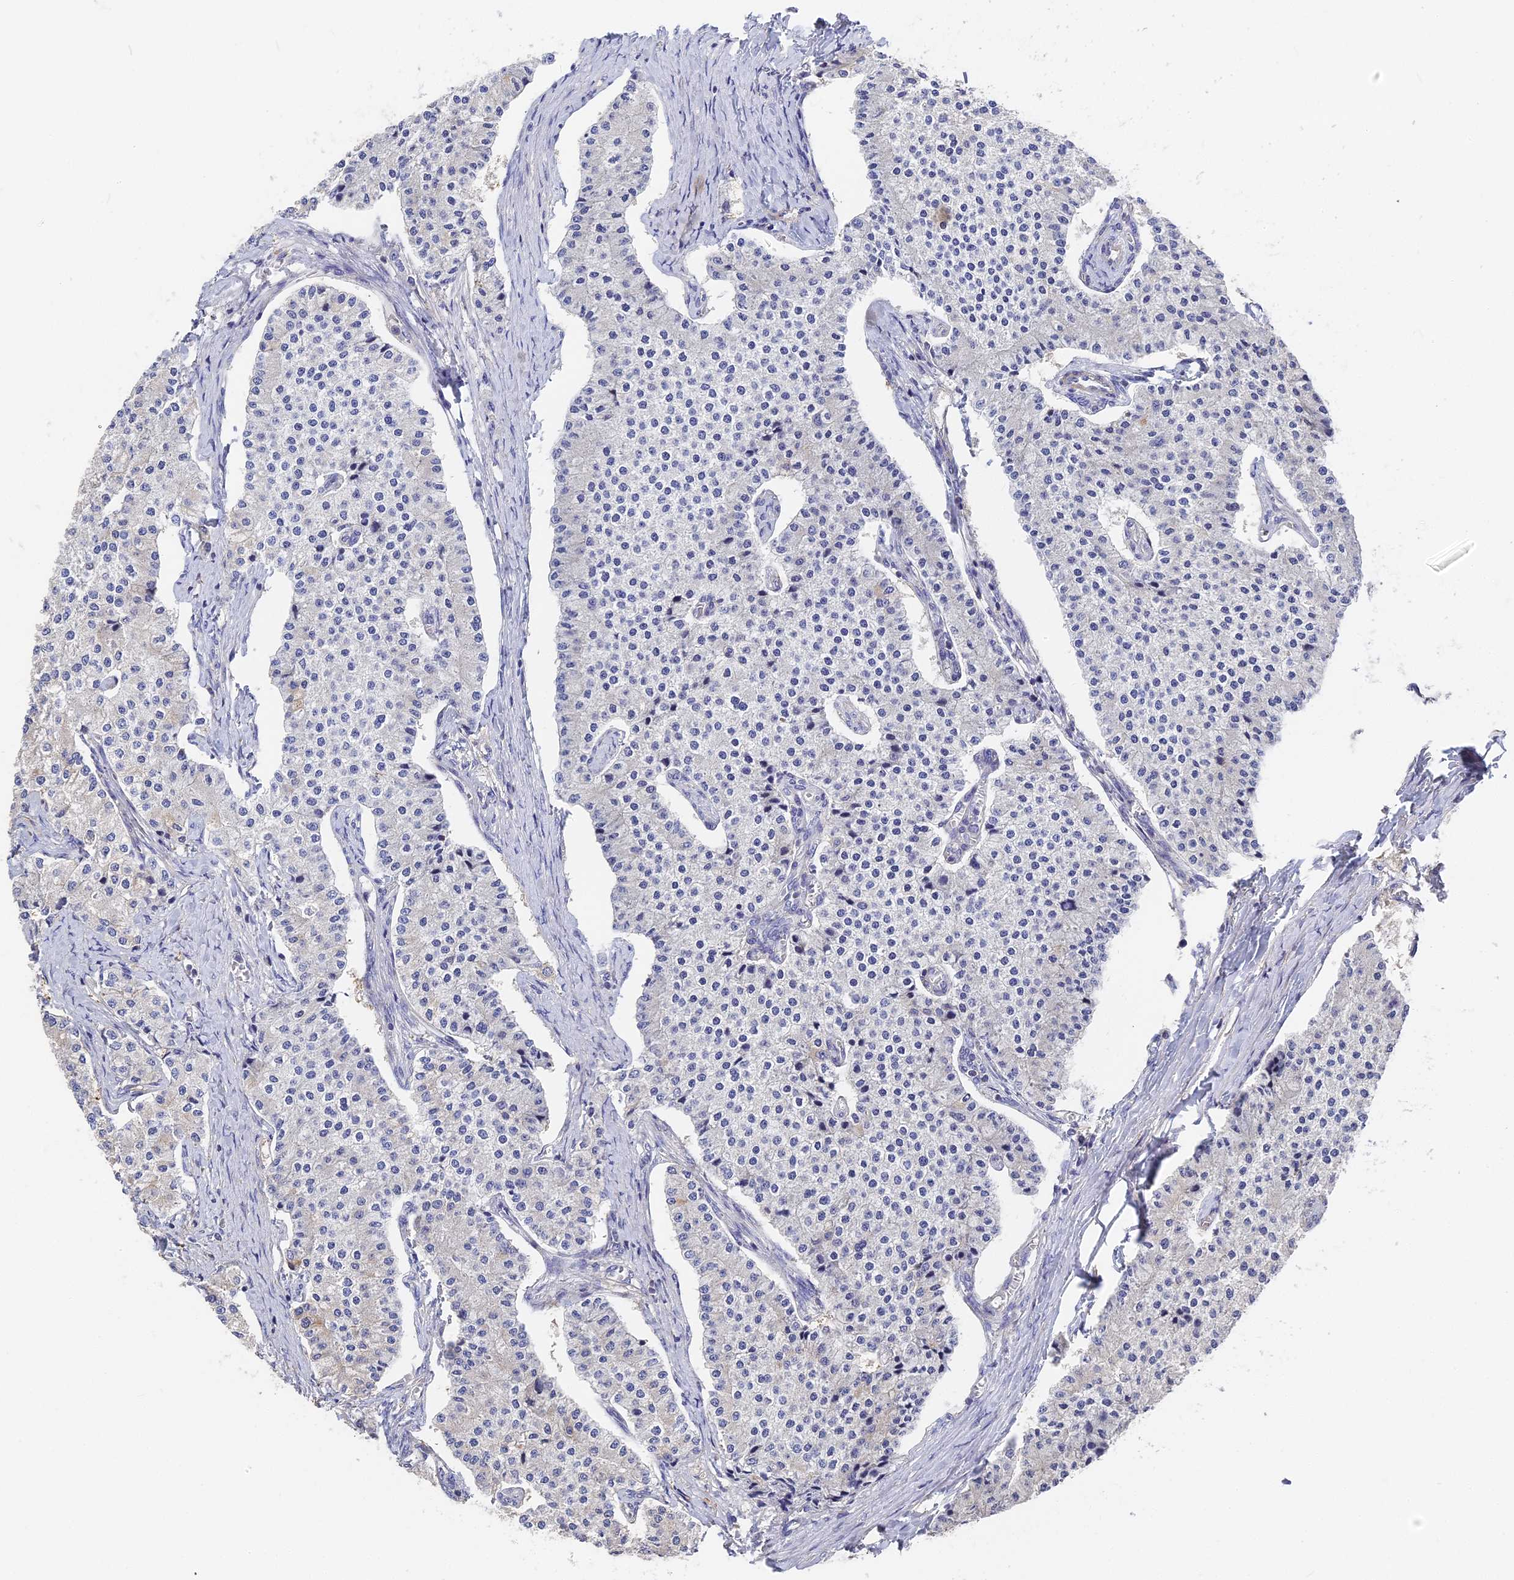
{"staining": {"intensity": "negative", "quantity": "none", "location": "none"}, "tissue": "carcinoid", "cell_type": "Tumor cells", "image_type": "cancer", "snomed": [{"axis": "morphology", "description": "Carcinoid, malignant, NOS"}, {"axis": "topography", "description": "Colon"}], "caption": "High magnification brightfield microscopy of carcinoid stained with DAB (brown) and counterstained with hematoxylin (blue): tumor cells show no significant staining.", "gene": "CCDC113", "patient": {"sex": "female", "age": 52}}